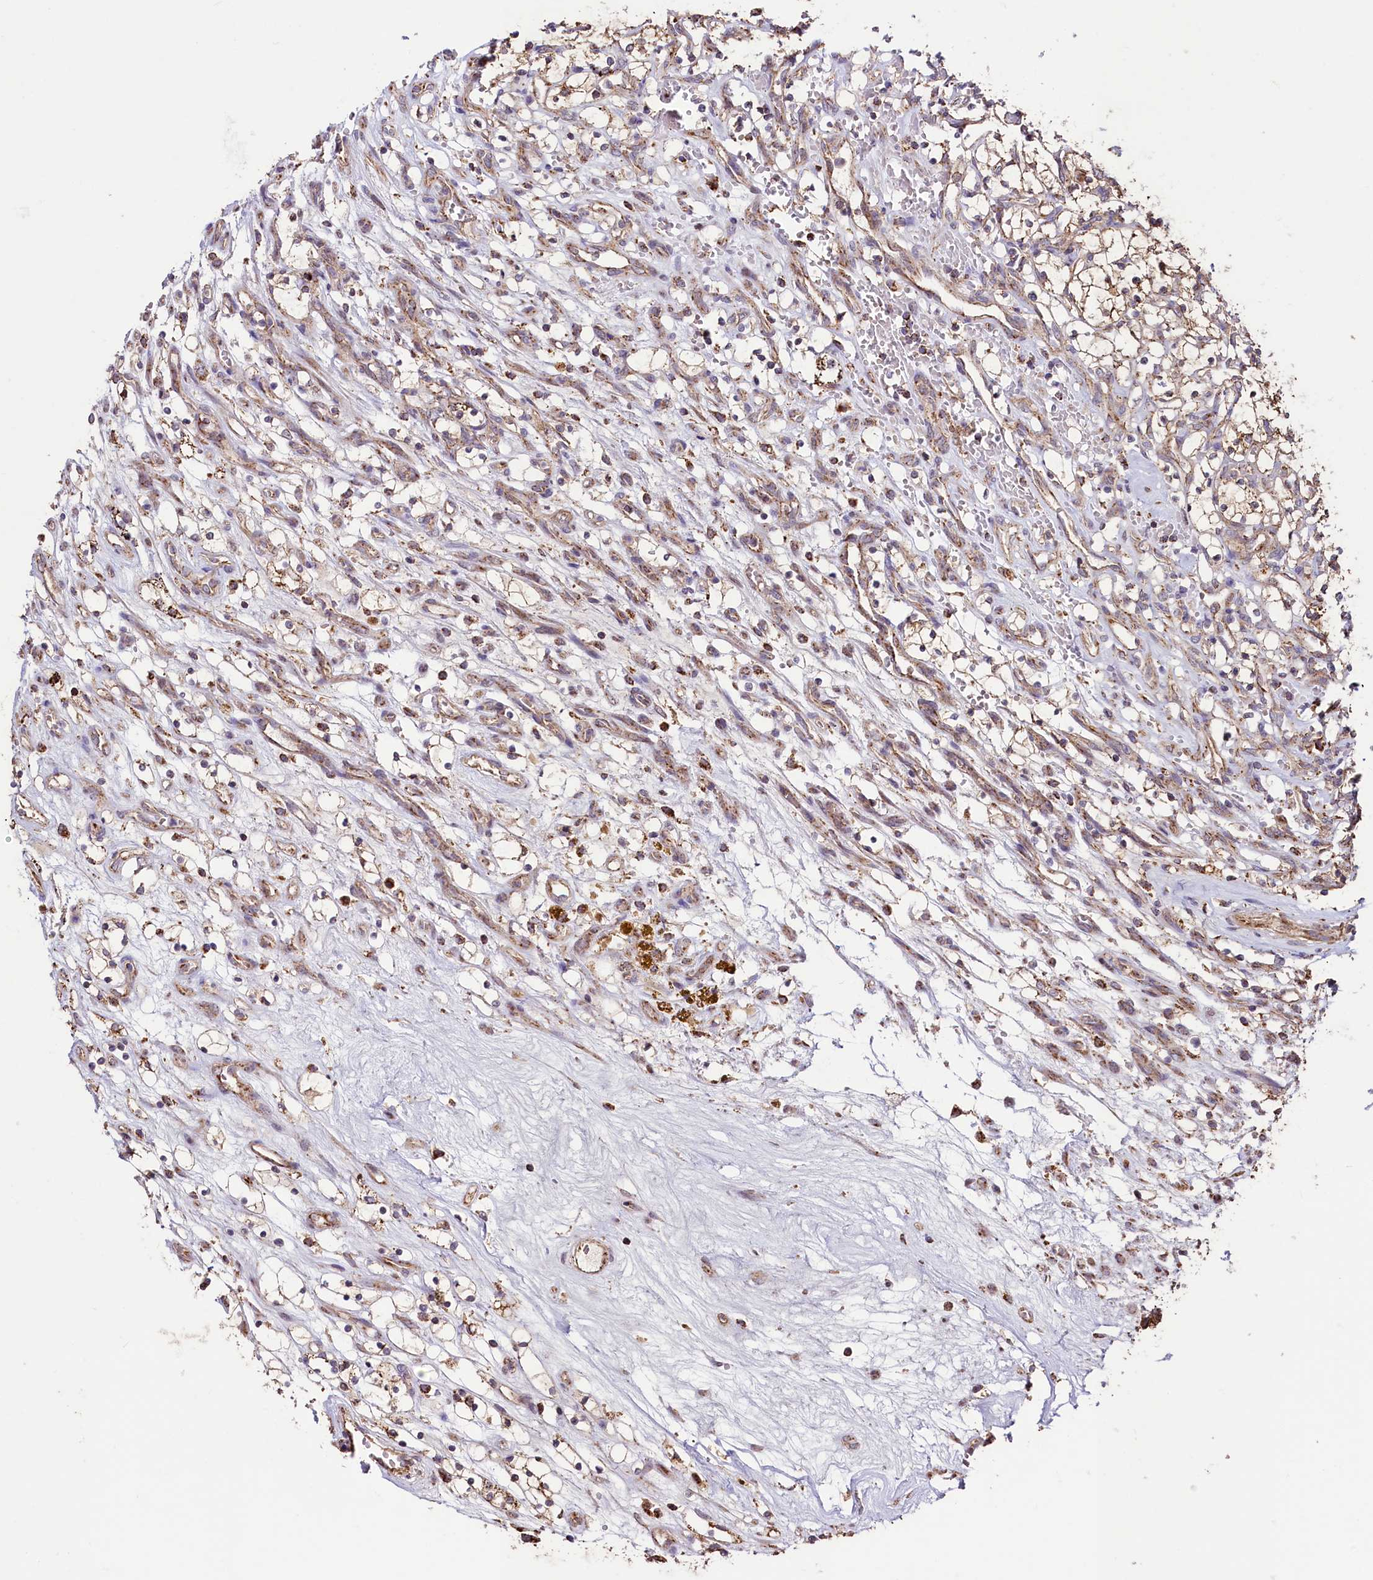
{"staining": {"intensity": "moderate", "quantity": ">75%", "location": "cytoplasmic/membranous"}, "tissue": "renal cancer", "cell_type": "Tumor cells", "image_type": "cancer", "snomed": [{"axis": "morphology", "description": "Adenocarcinoma, NOS"}, {"axis": "topography", "description": "Kidney"}], "caption": "Brown immunohistochemical staining in renal adenocarcinoma exhibits moderate cytoplasmic/membranous expression in about >75% of tumor cells. The protein is stained brown, and the nuclei are stained in blue (DAB IHC with brightfield microscopy, high magnification).", "gene": "STARD5", "patient": {"sex": "female", "age": 69}}